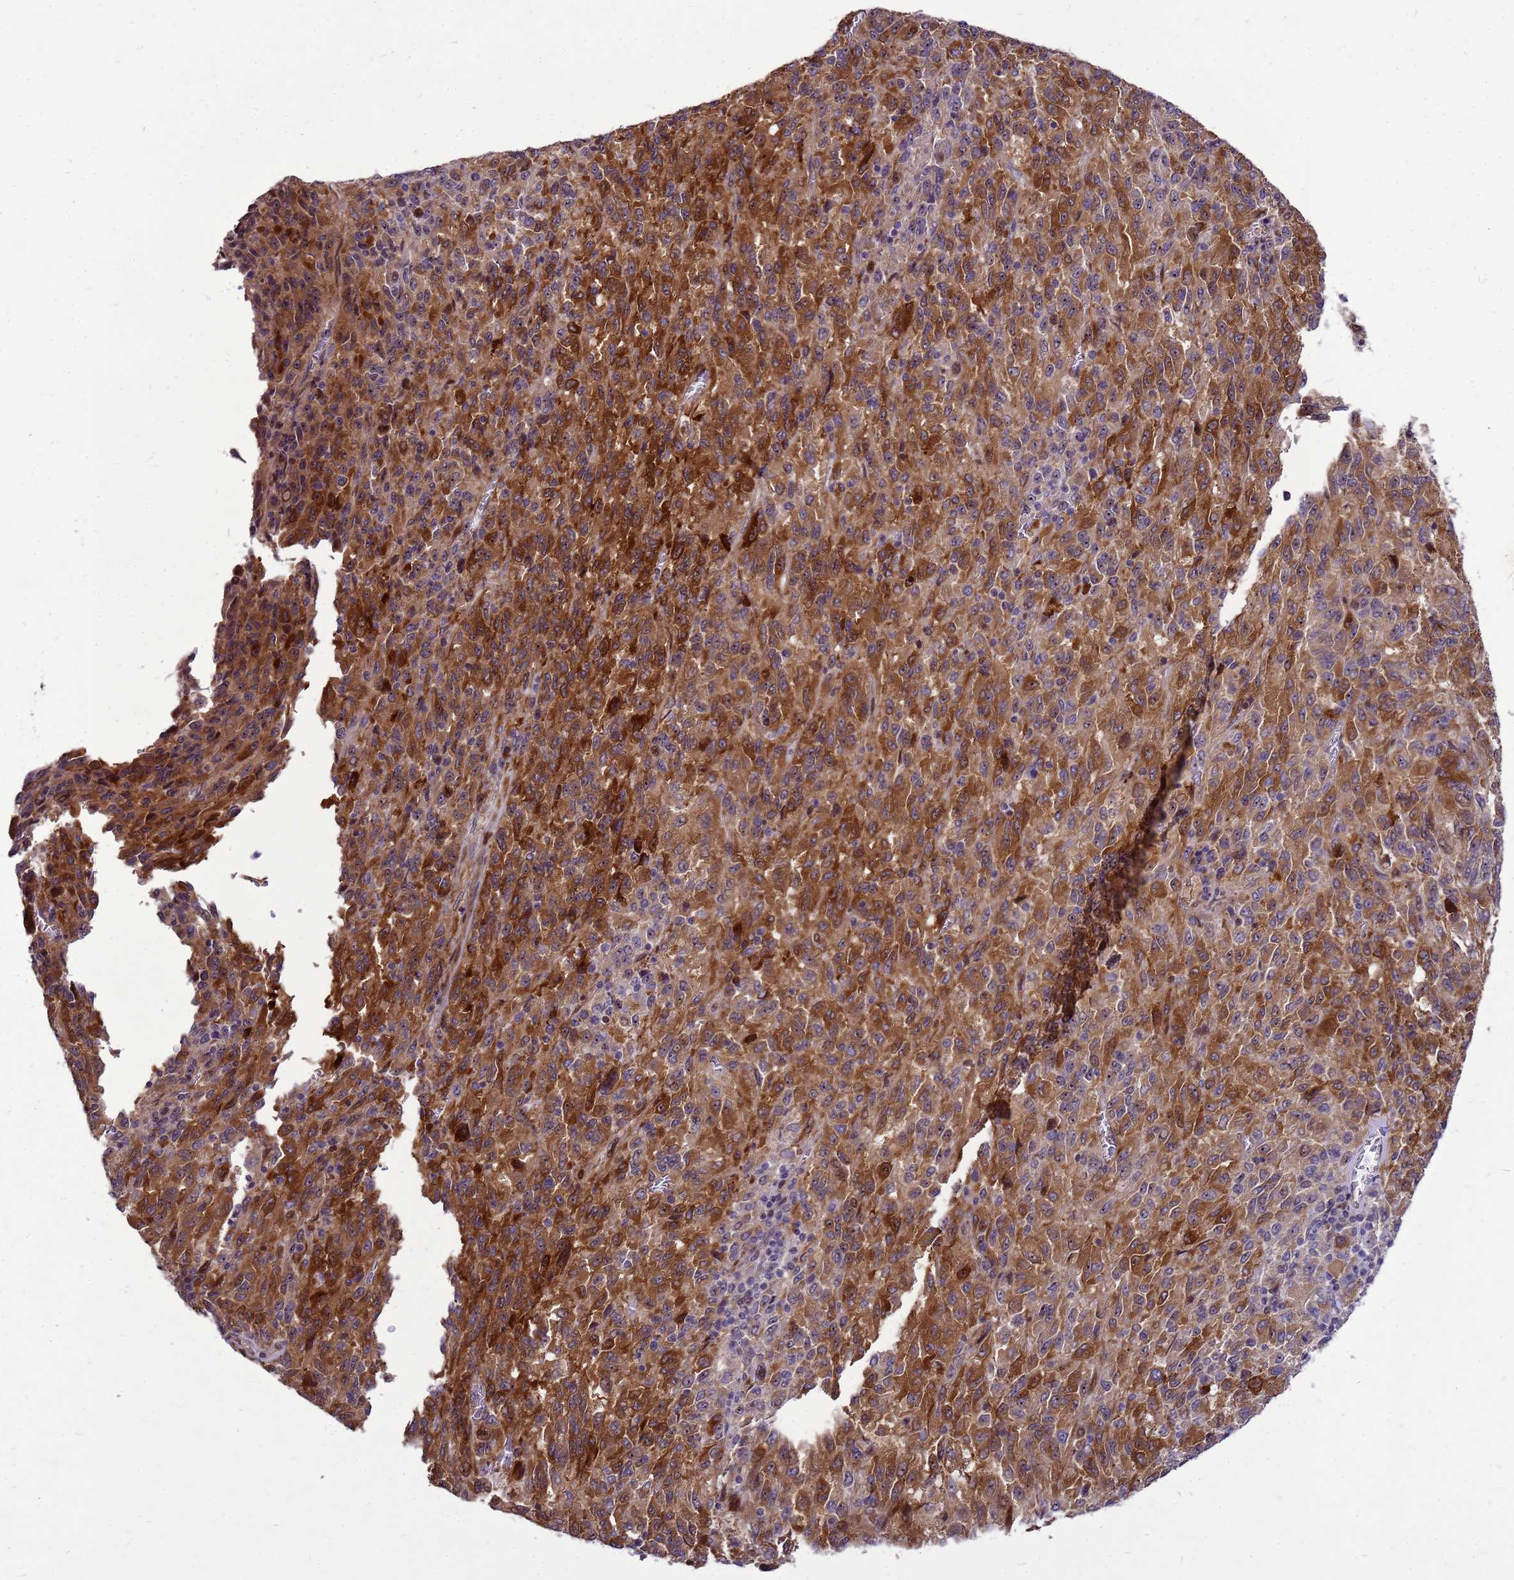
{"staining": {"intensity": "strong", "quantity": ">75%", "location": "cytoplasmic/membranous"}, "tissue": "melanoma", "cell_type": "Tumor cells", "image_type": "cancer", "snomed": [{"axis": "morphology", "description": "Malignant melanoma, Metastatic site"}, {"axis": "topography", "description": "Lung"}], "caption": "High-power microscopy captured an IHC image of melanoma, revealing strong cytoplasmic/membranous staining in approximately >75% of tumor cells.", "gene": "RSPO1", "patient": {"sex": "male", "age": 64}}